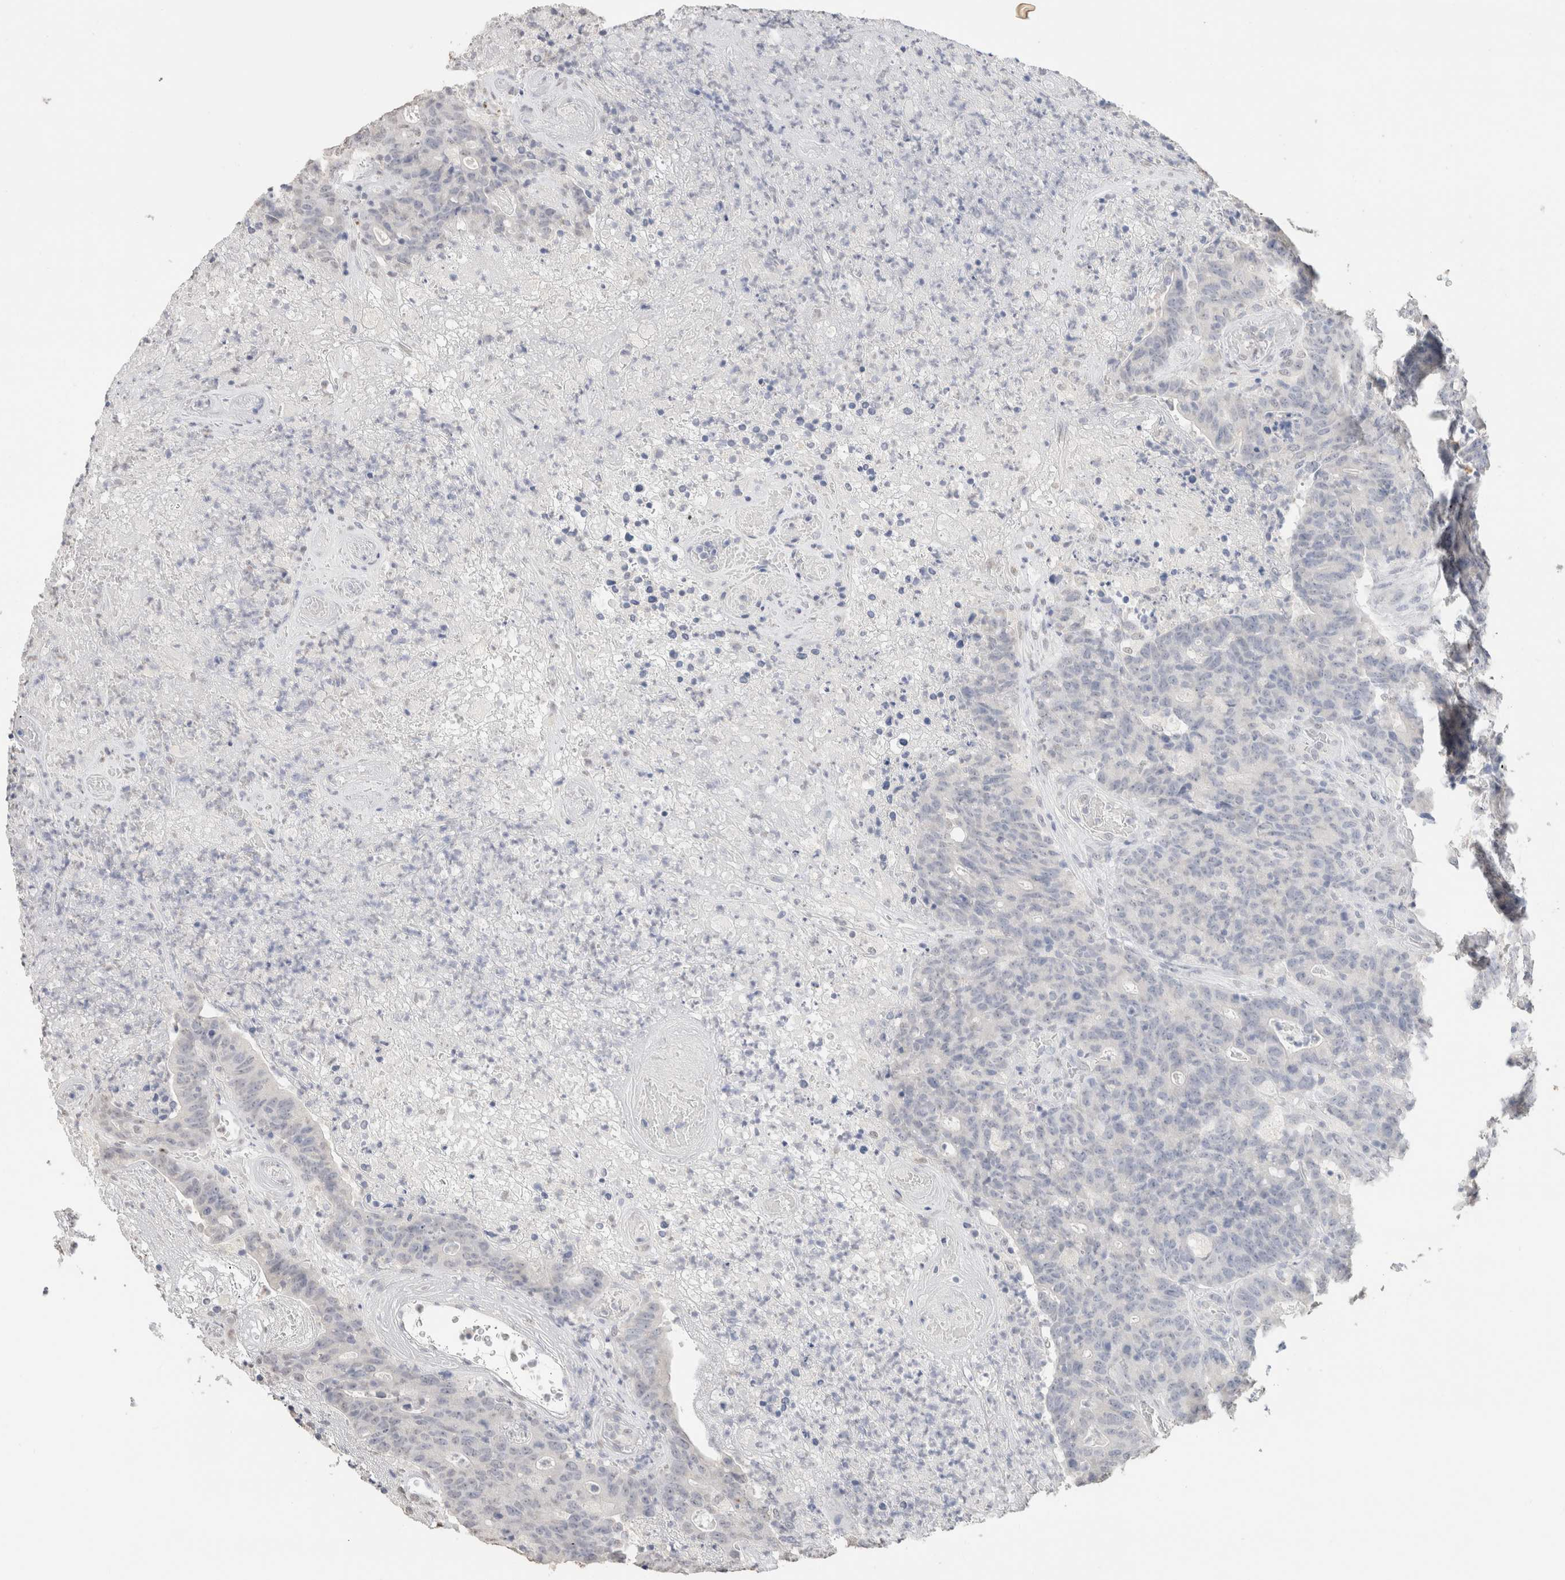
{"staining": {"intensity": "negative", "quantity": "none", "location": "none"}, "tissue": "colorectal cancer", "cell_type": "Tumor cells", "image_type": "cancer", "snomed": [{"axis": "morphology", "description": "Normal tissue, NOS"}, {"axis": "morphology", "description": "Adenocarcinoma, NOS"}, {"axis": "topography", "description": "Colon"}], "caption": "IHC micrograph of neoplastic tissue: colorectal cancer stained with DAB shows no significant protein staining in tumor cells.", "gene": "CD80", "patient": {"sex": "female", "age": 75}}